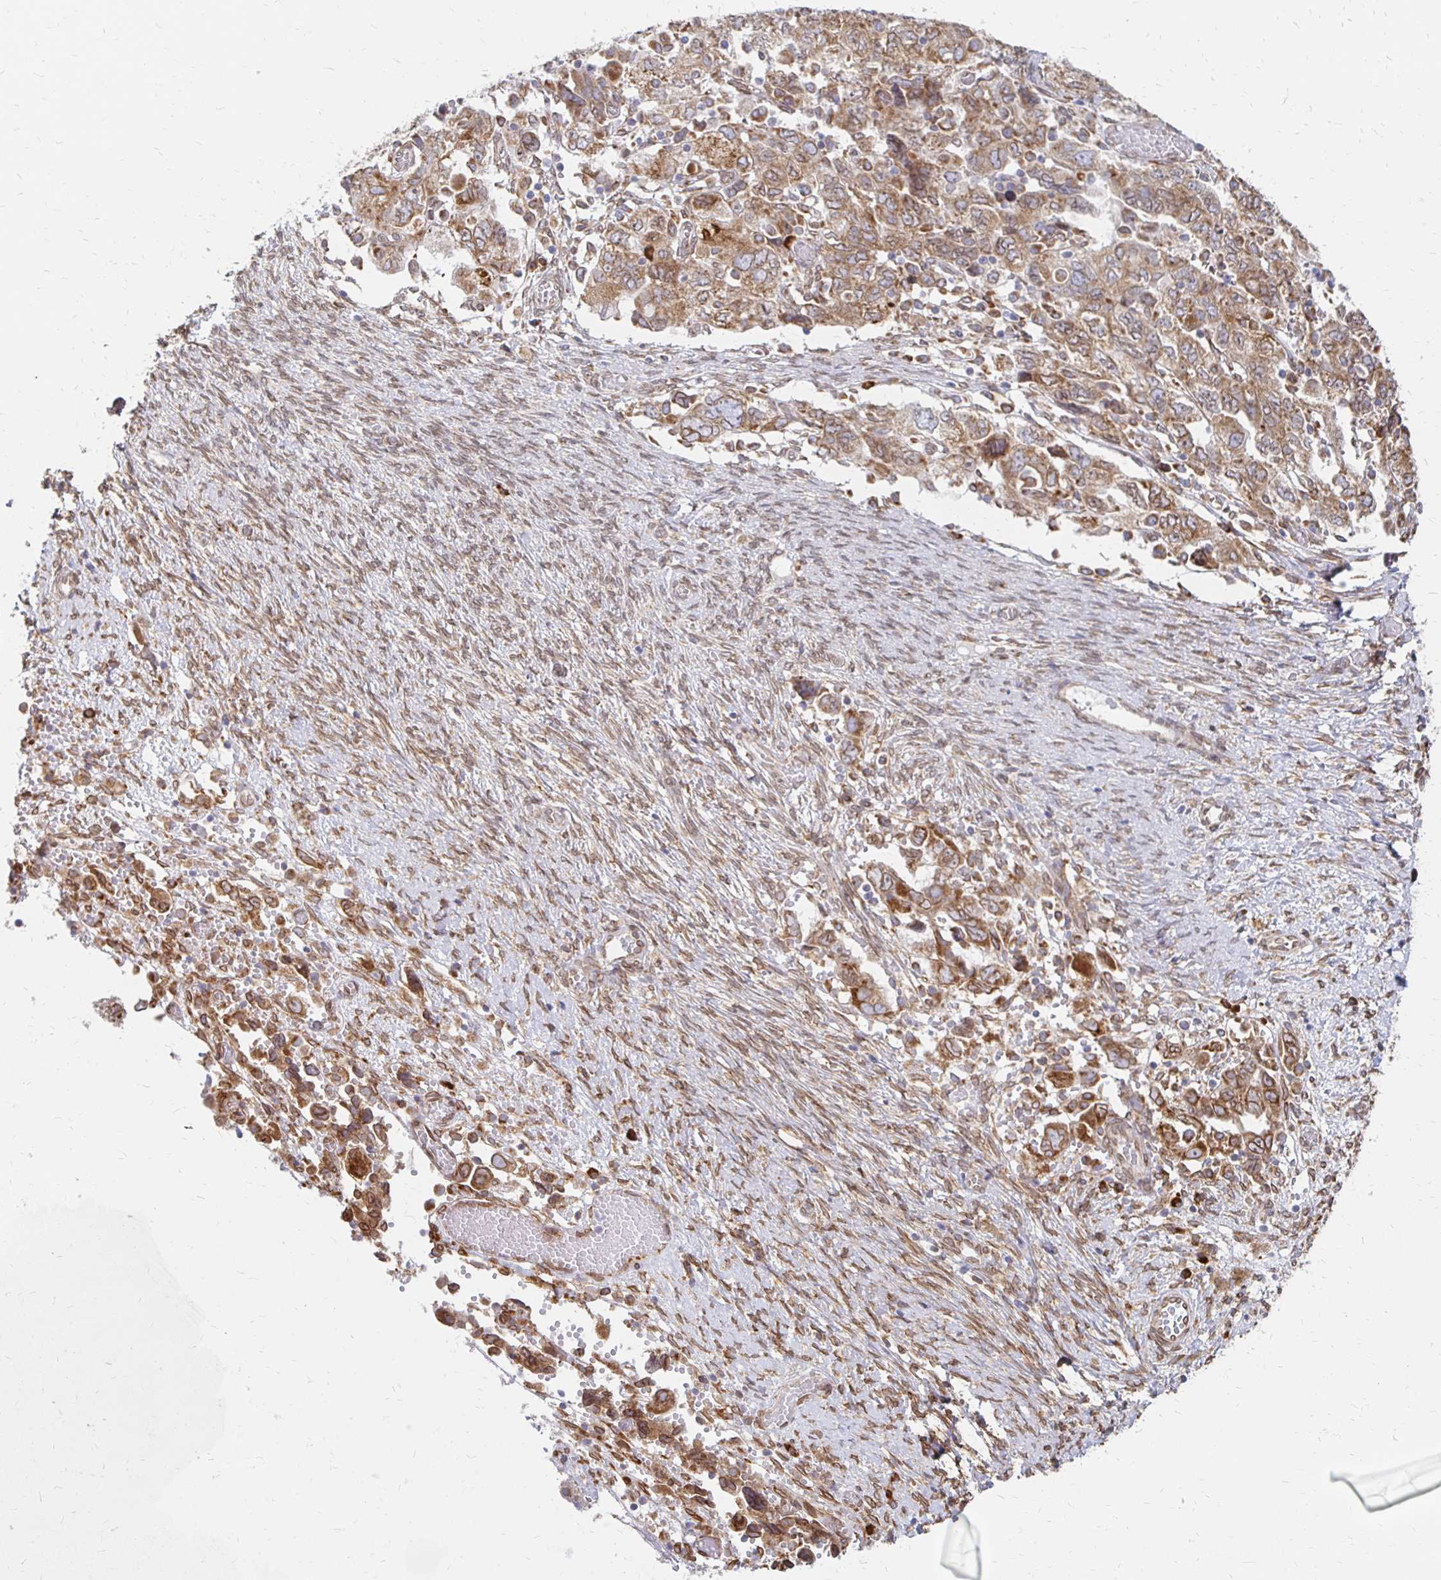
{"staining": {"intensity": "moderate", "quantity": ">75%", "location": "cytoplasmic/membranous"}, "tissue": "ovarian cancer", "cell_type": "Tumor cells", "image_type": "cancer", "snomed": [{"axis": "morphology", "description": "Carcinoma, NOS"}, {"axis": "morphology", "description": "Cystadenocarcinoma, serous, NOS"}, {"axis": "topography", "description": "Ovary"}], "caption": "Moderate cytoplasmic/membranous expression is present in about >75% of tumor cells in ovarian cancer (carcinoma).", "gene": "PELI3", "patient": {"sex": "female", "age": 69}}